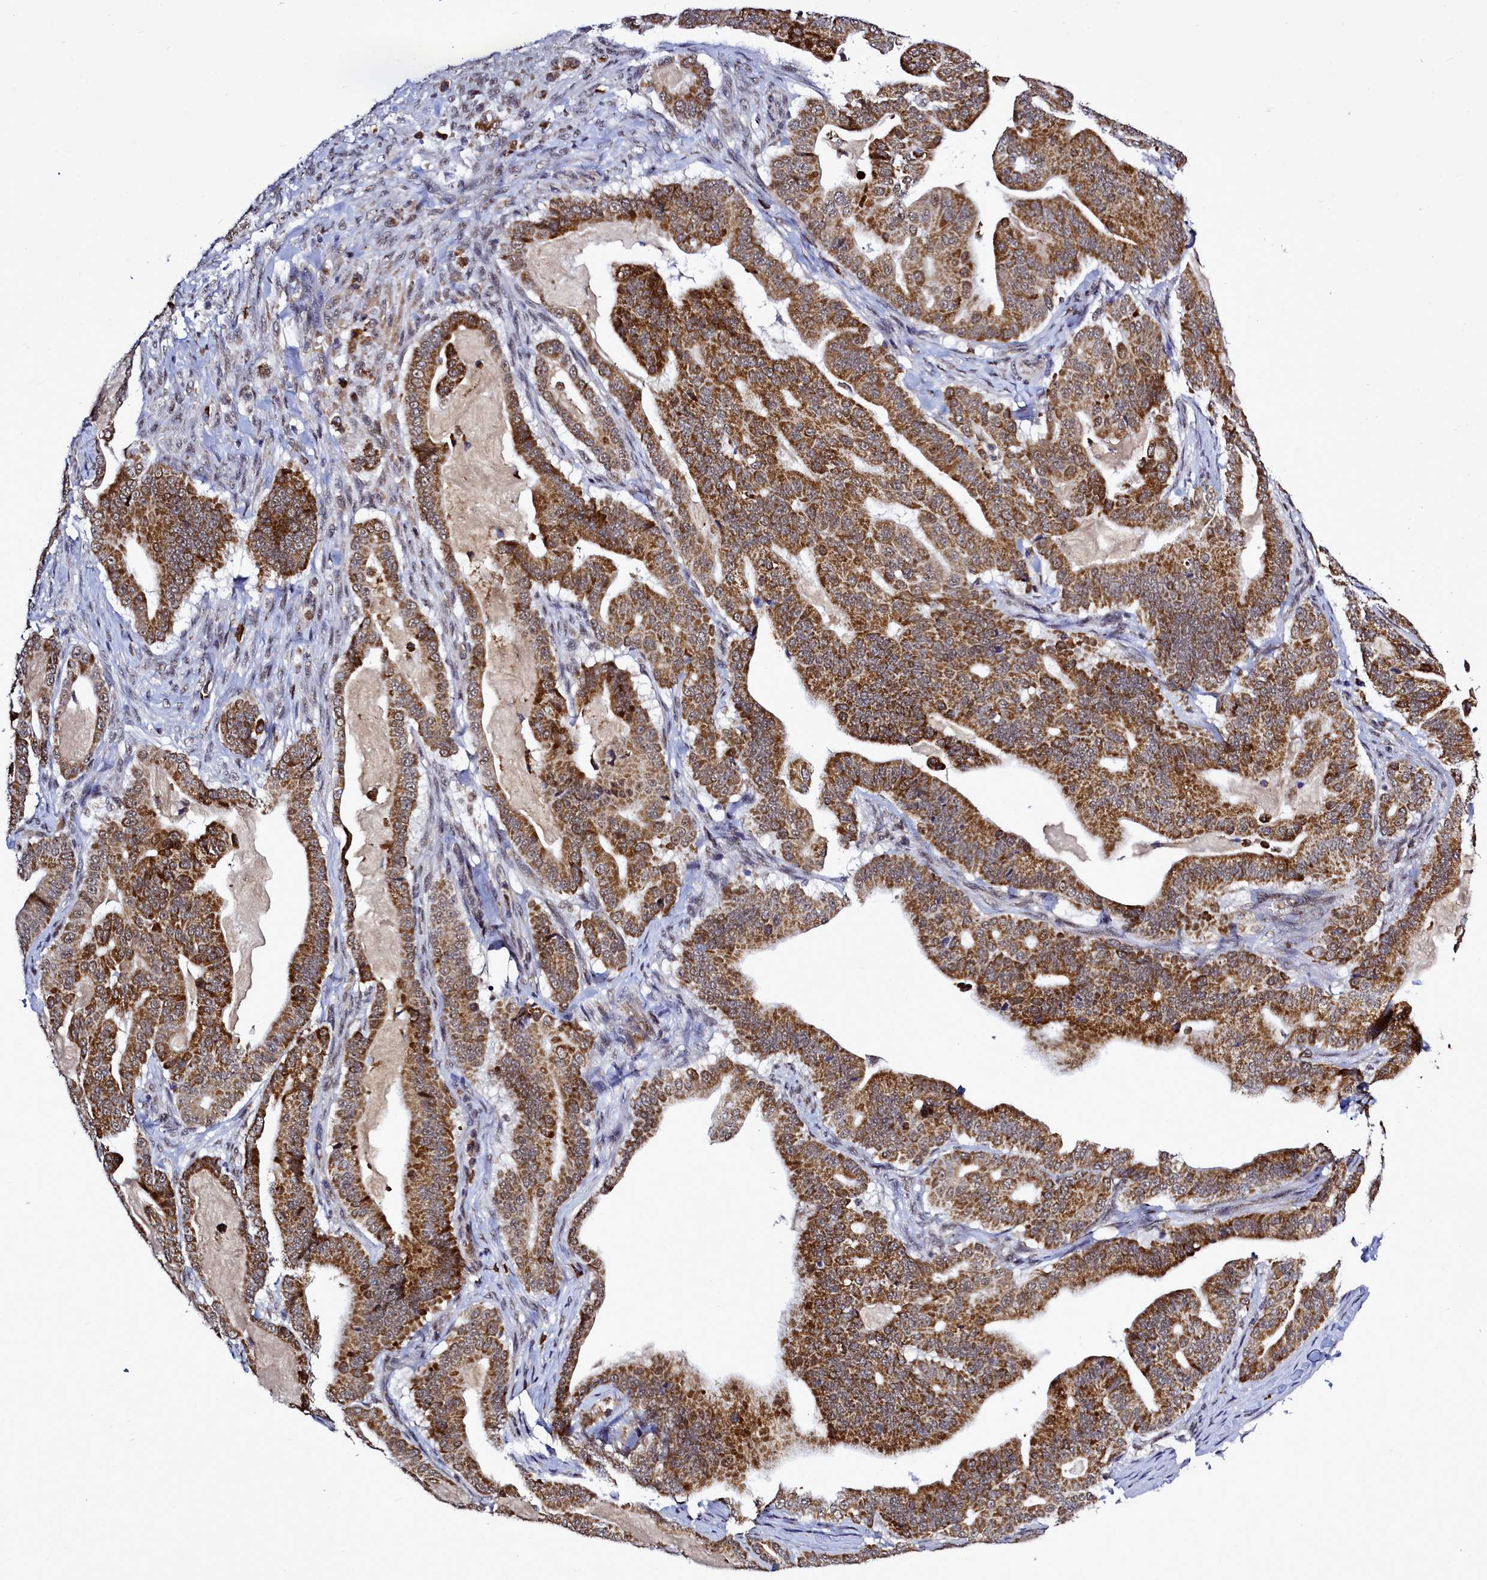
{"staining": {"intensity": "moderate", "quantity": ">75%", "location": "cytoplasmic/membranous"}, "tissue": "pancreatic cancer", "cell_type": "Tumor cells", "image_type": "cancer", "snomed": [{"axis": "morphology", "description": "Adenocarcinoma, NOS"}, {"axis": "topography", "description": "Pancreas"}], "caption": "Pancreatic adenocarcinoma stained with DAB immunohistochemistry displays medium levels of moderate cytoplasmic/membranous positivity in approximately >75% of tumor cells.", "gene": "POM121L2", "patient": {"sex": "male", "age": 63}}